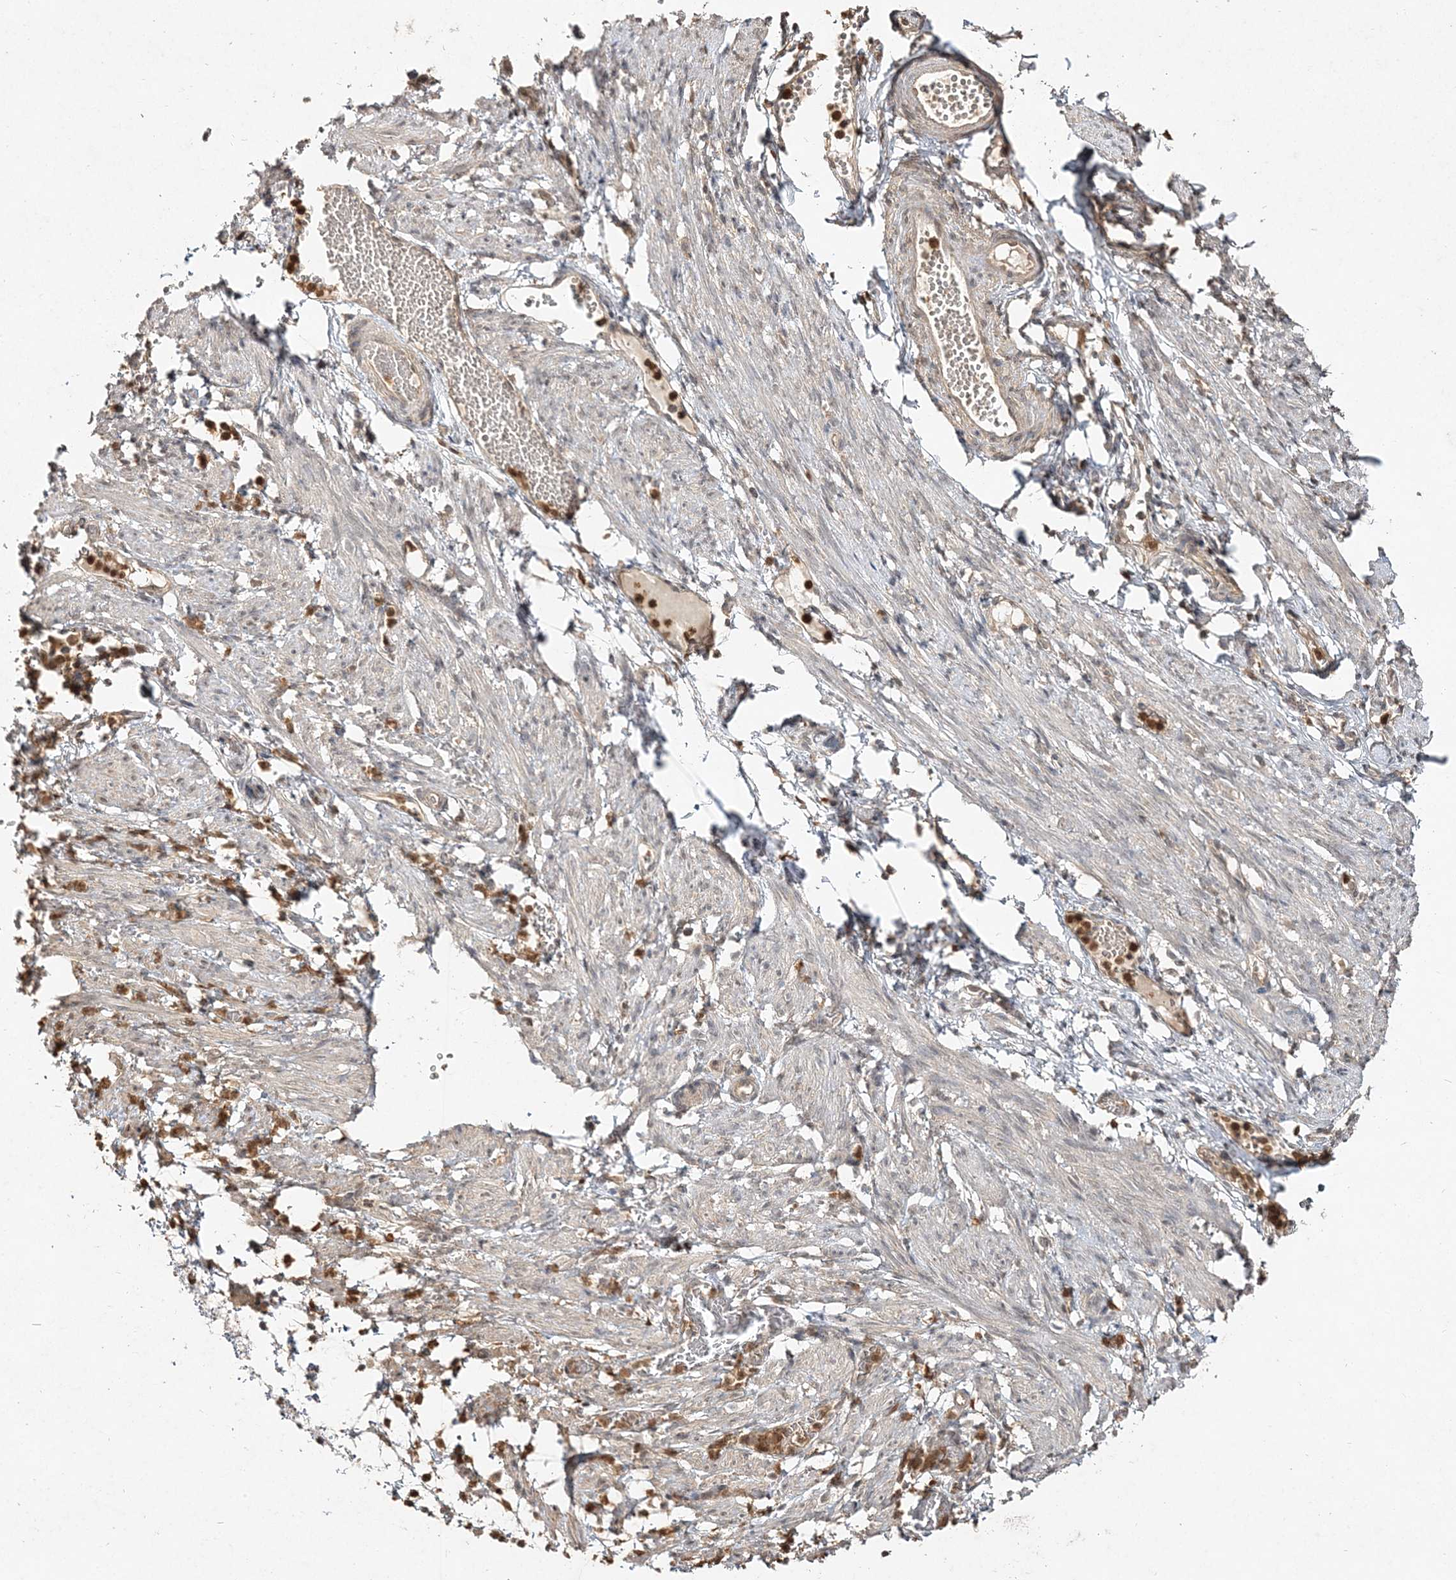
{"staining": {"intensity": "weak", "quantity": "25%-75%", "location": "cytoplasmic/membranous"}, "tissue": "adipose tissue", "cell_type": "Adipocytes", "image_type": "normal", "snomed": [{"axis": "morphology", "description": "Normal tissue, NOS"}, {"axis": "topography", "description": "Smooth muscle"}, {"axis": "topography", "description": "Peripheral nerve tissue"}], "caption": "Adipose tissue was stained to show a protein in brown. There is low levels of weak cytoplasmic/membranous positivity in approximately 25%-75% of adipocytes. The staining is performed using DAB brown chromogen to label protein expression. The nuclei are counter-stained blue using hematoxylin.", "gene": "S100A11", "patient": {"sex": "female", "age": 39}}